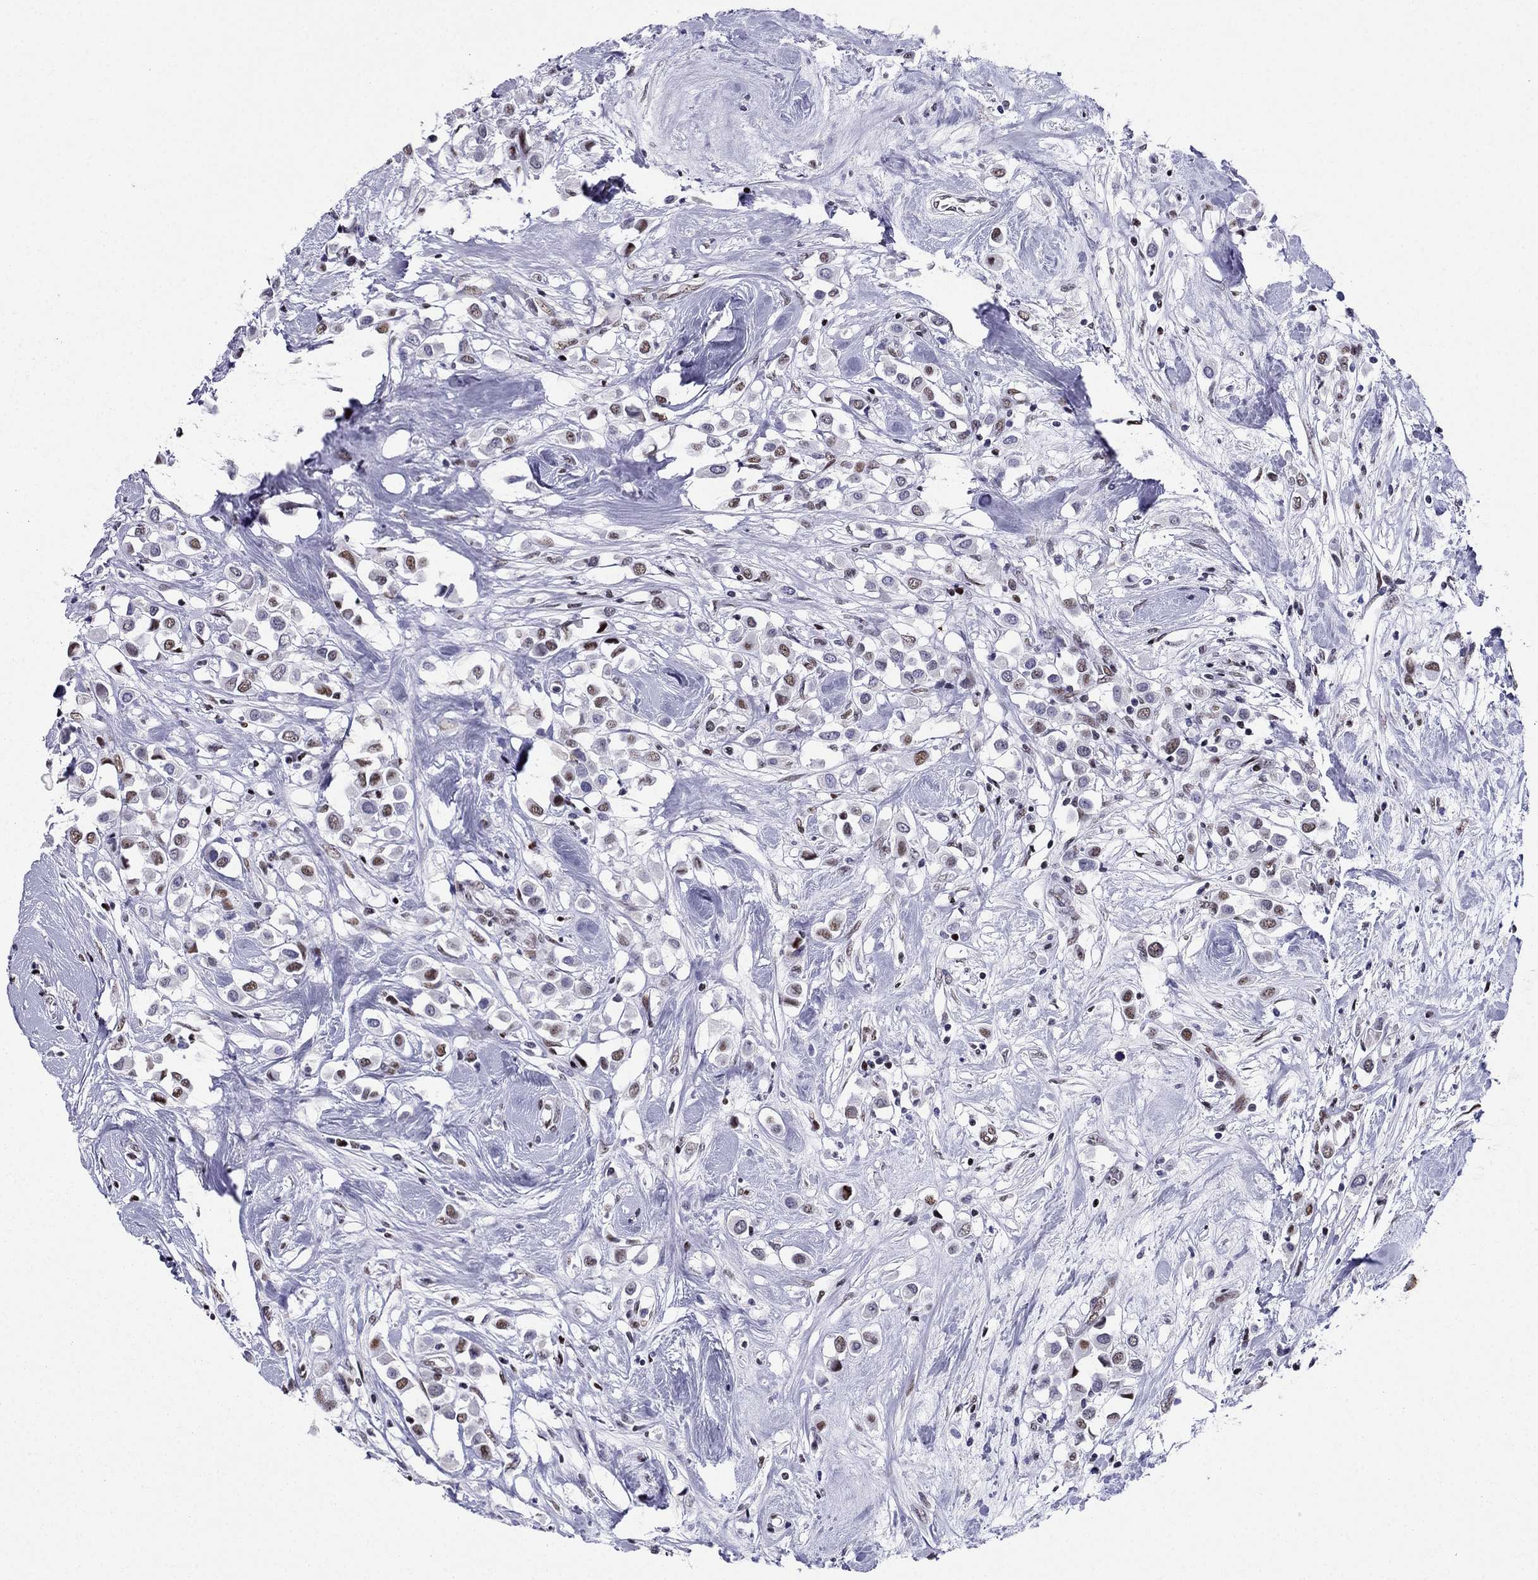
{"staining": {"intensity": "strong", "quantity": "<25%", "location": "nuclear"}, "tissue": "breast cancer", "cell_type": "Tumor cells", "image_type": "cancer", "snomed": [{"axis": "morphology", "description": "Duct carcinoma"}, {"axis": "topography", "description": "Breast"}], "caption": "Immunohistochemical staining of human breast cancer (intraductal carcinoma) shows medium levels of strong nuclear positivity in about <25% of tumor cells.", "gene": "PPM1G", "patient": {"sex": "female", "age": 61}}